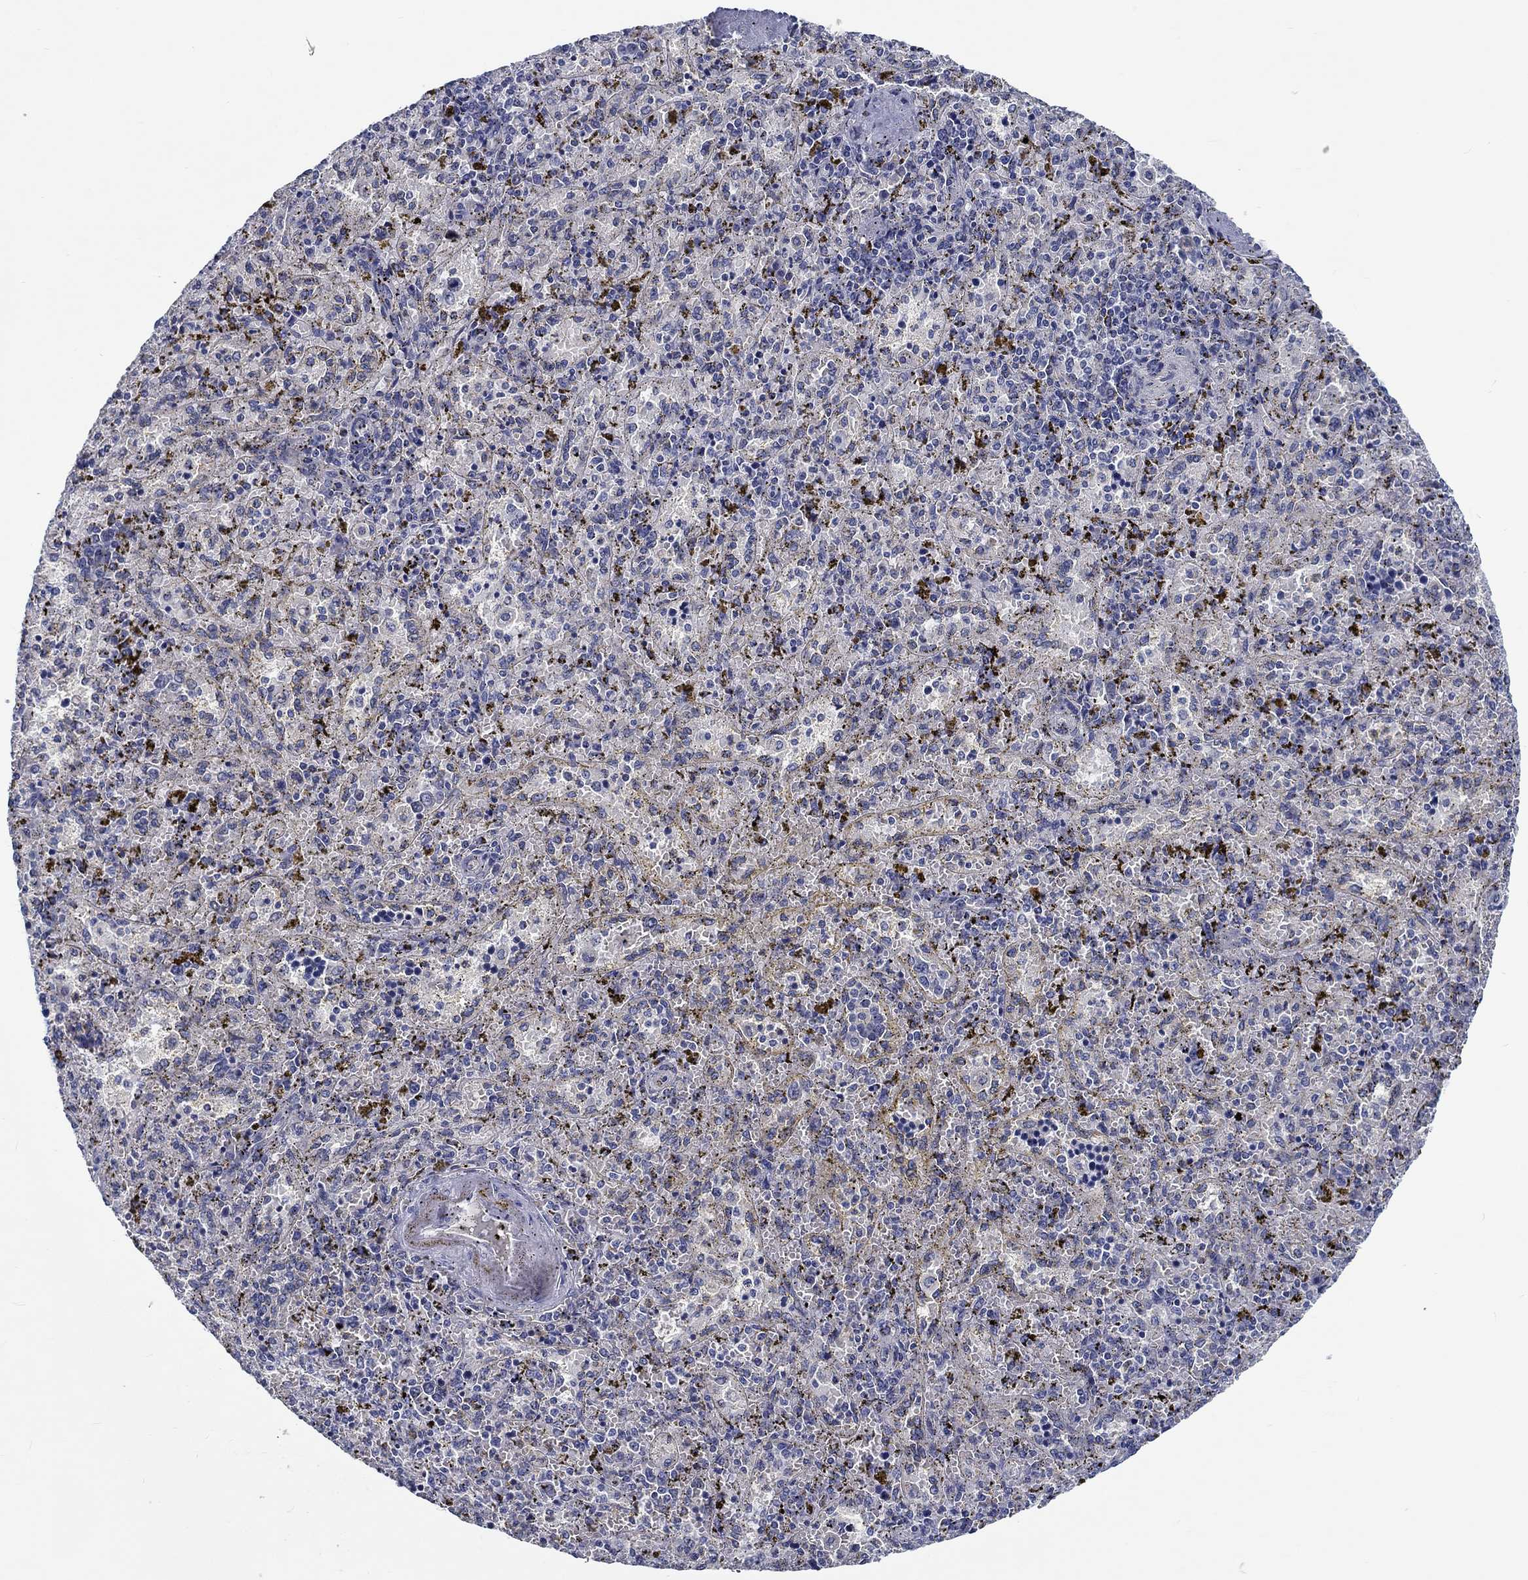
{"staining": {"intensity": "negative", "quantity": "none", "location": "none"}, "tissue": "spleen", "cell_type": "Cells in red pulp", "image_type": "normal", "snomed": [{"axis": "morphology", "description": "Normal tissue, NOS"}, {"axis": "topography", "description": "Spleen"}], "caption": "Immunohistochemistry image of normal spleen: spleen stained with DAB exhibits no significant protein positivity in cells in red pulp. (Stains: DAB (3,3'-diaminobenzidine) immunohistochemistry (IHC) with hematoxylin counter stain, Microscopy: brightfield microscopy at high magnification).", "gene": "MYBPC1", "patient": {"sex": "female", "age": 50}}